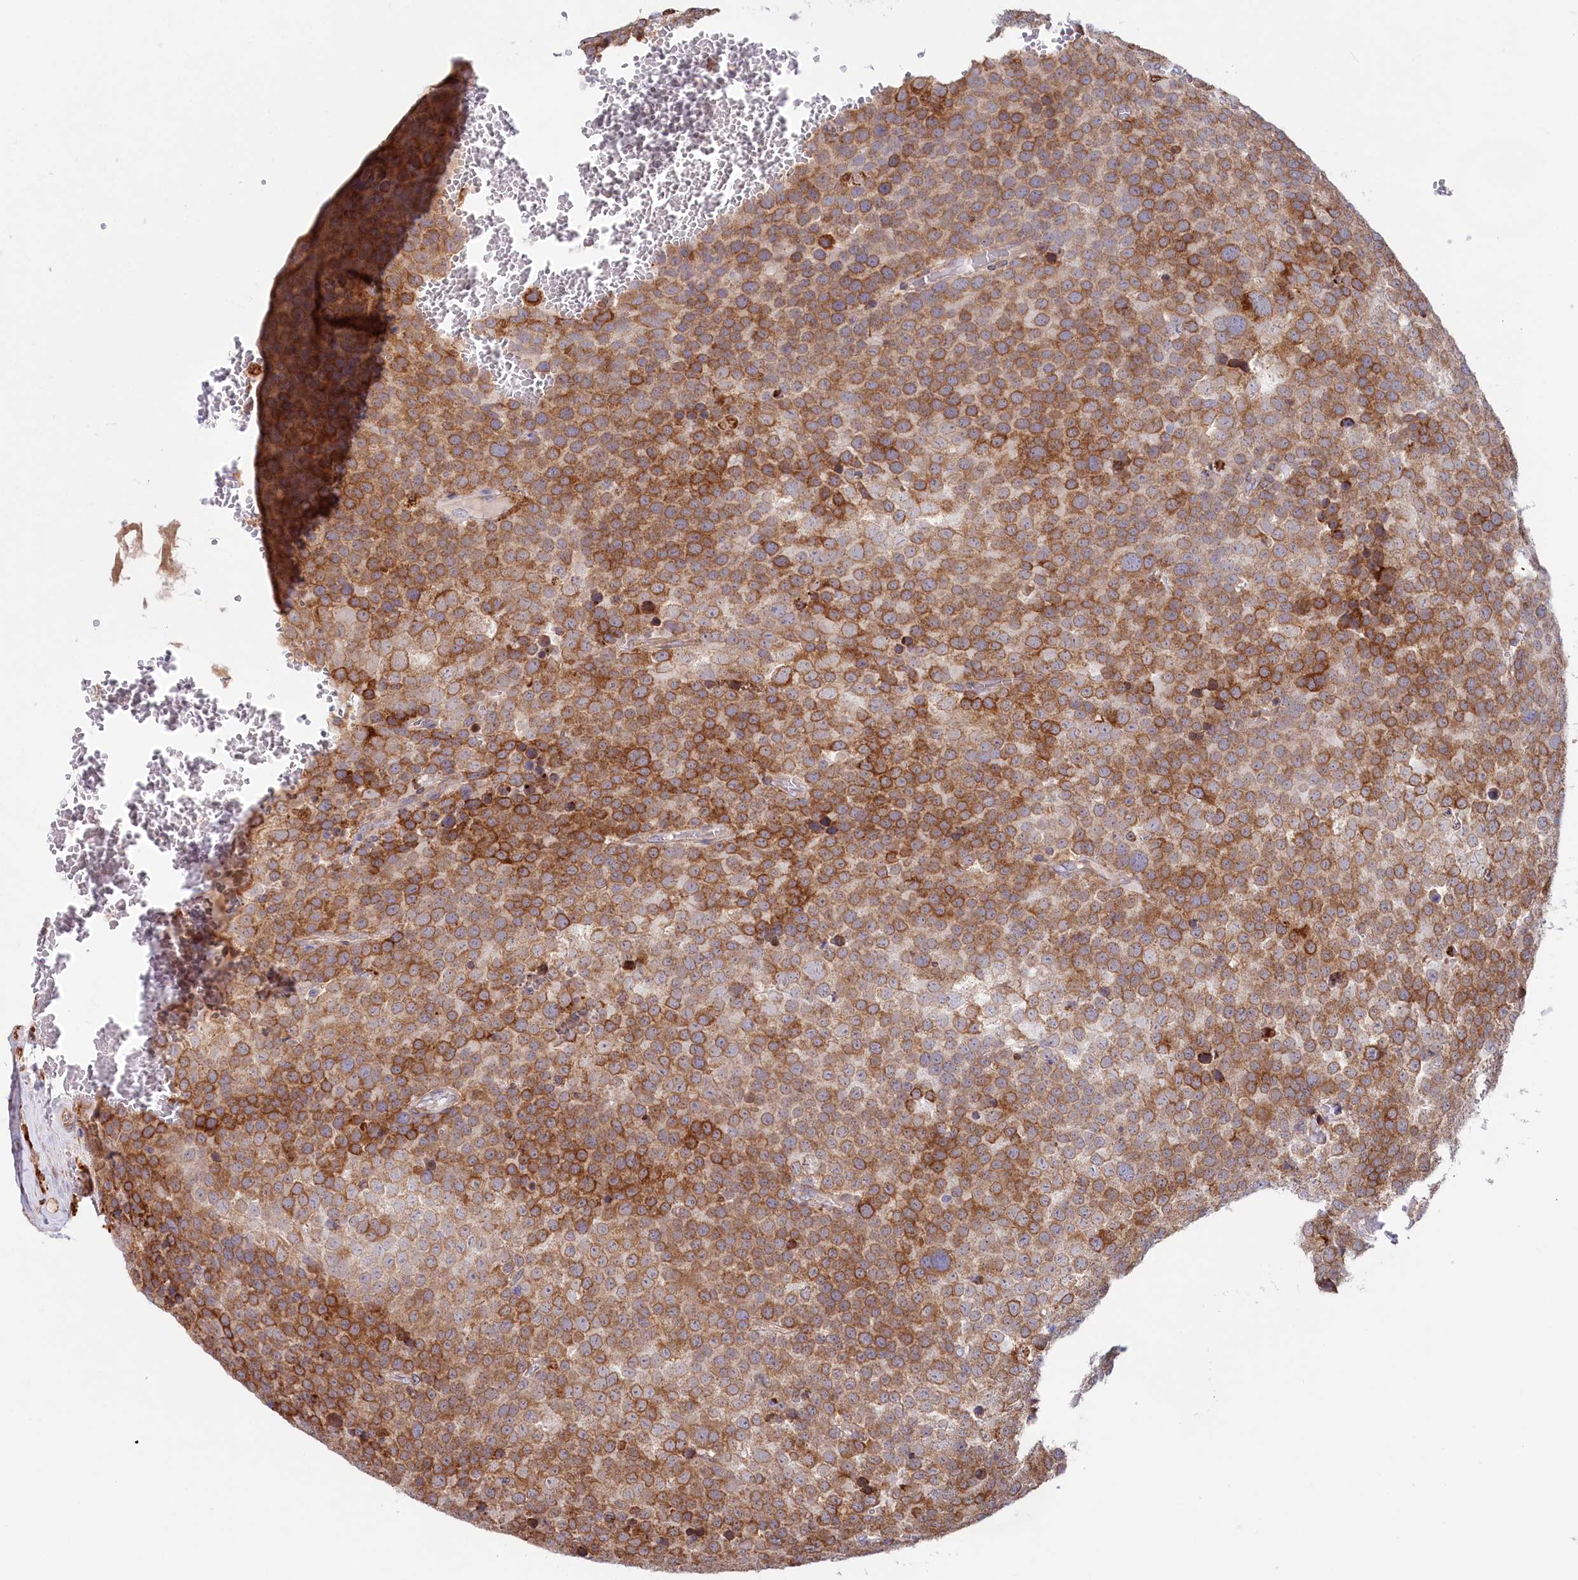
{"staining": {"intensity": "moderate", "quantity": ">75%", "location": "cytoplasmic/membranous"}, "tissue": "testis cancer", "cell_type": "Tumor cells", "image_type": "cancer", "snomed": [{"axis": "morphology", "description": "Seminoma, NOS"}, {"axis": "topography", "description": "Testis"}], "caption": "The micrograph shows staining of seminoma (testis), revealing moderate cytoplasmic/membranous protein expression (brown color) within tumor cells.", "gene": "CHID1", "patient": {"sex": "male", "age": 71}}